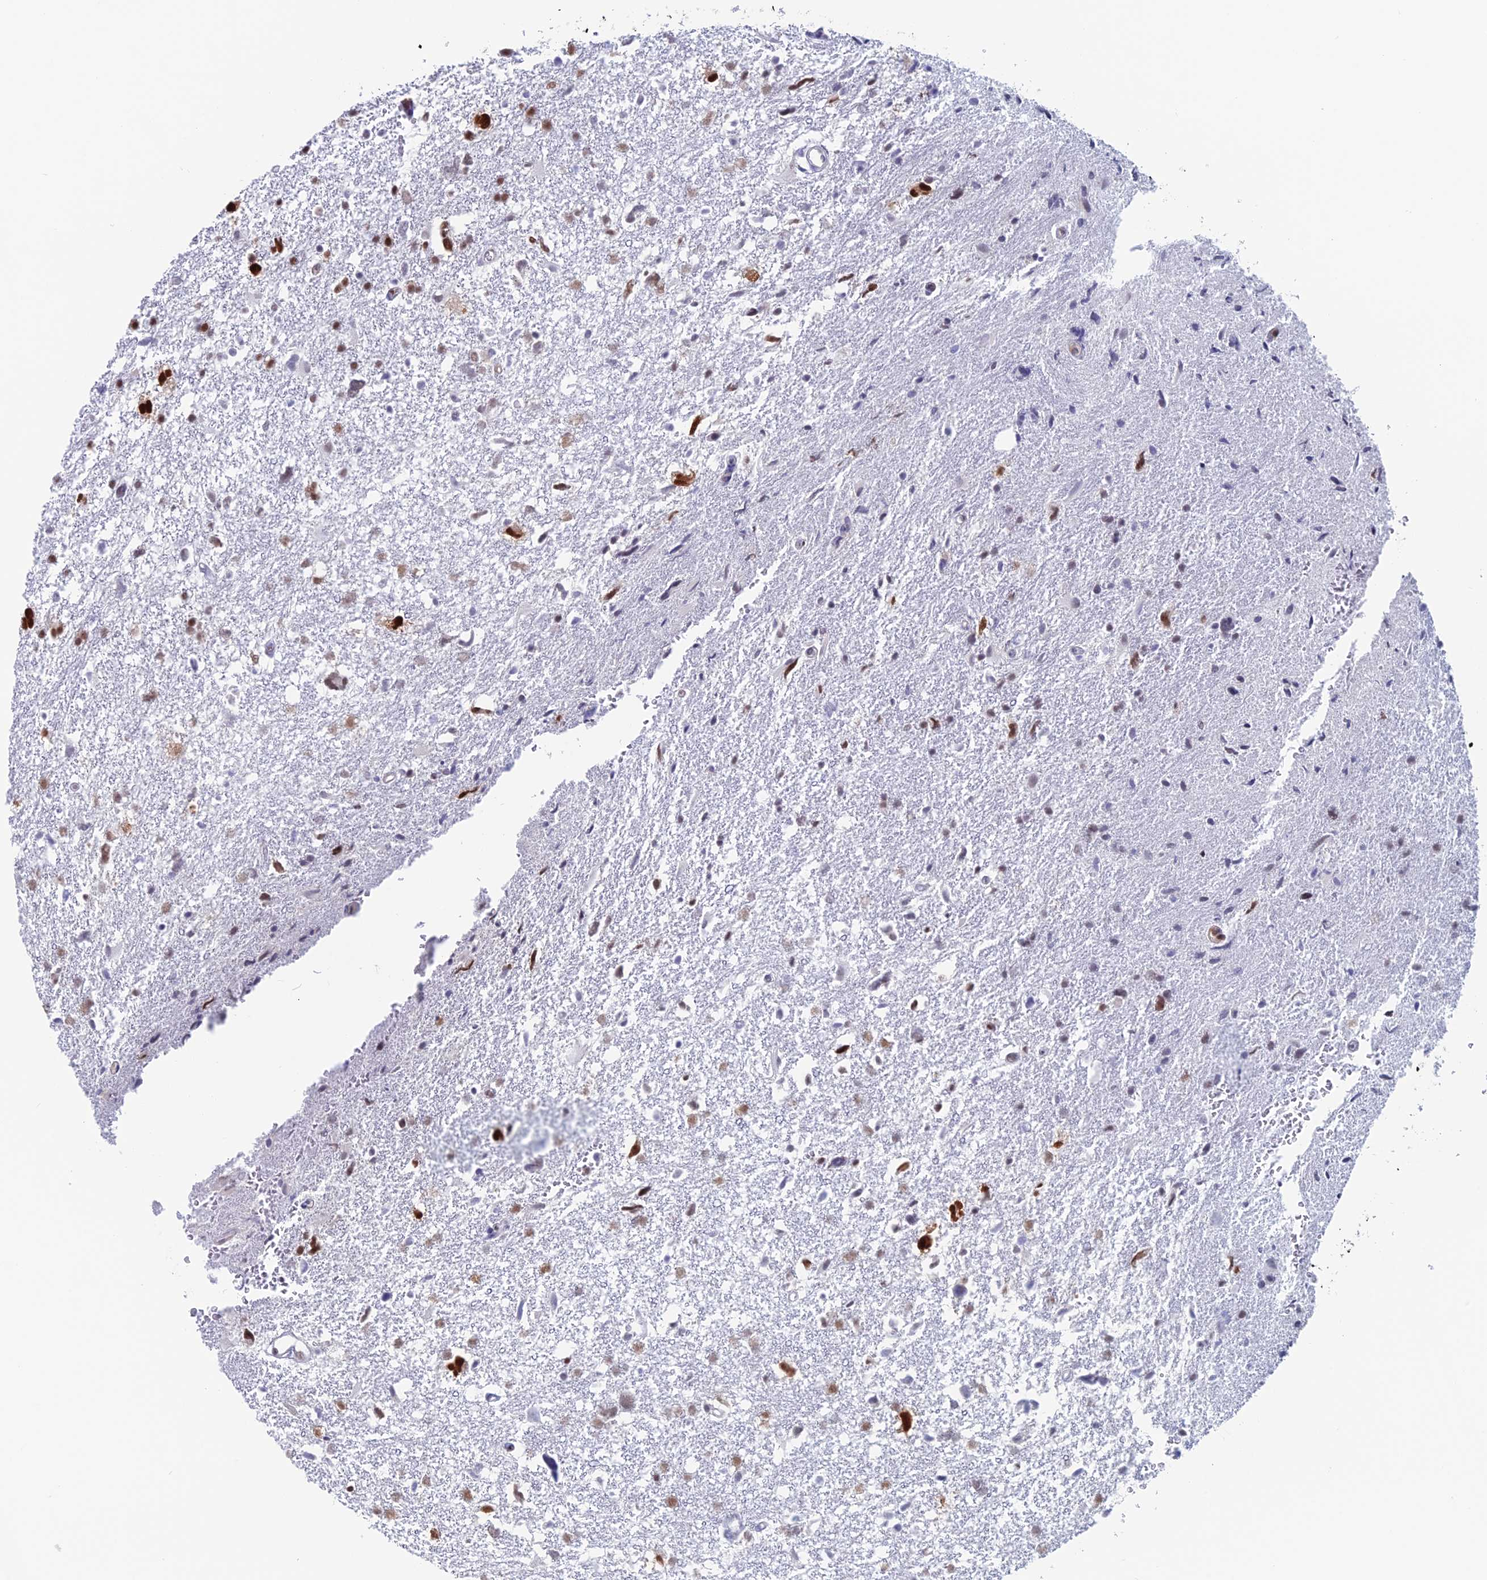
{"staining": {"intensity": "strong", "quantity": "<25%", "location": "nuclear"}, "tissue": "glioma", "cell_type": "Tumor cells", "image_type": "cancer", "snomed": [{"axis": "morphology", "description": "Glioma, malignant, High grade"}, {"axis": "topography", "description": "Brain"}], "caption": "IHC image of human glioma stained for a protein (brown), which reveals medium levels of strong nuclear staining in approximately <25% of tumor cells.", "gene": "NOL4L", "patient": {"sex": "male", "age": 61}}